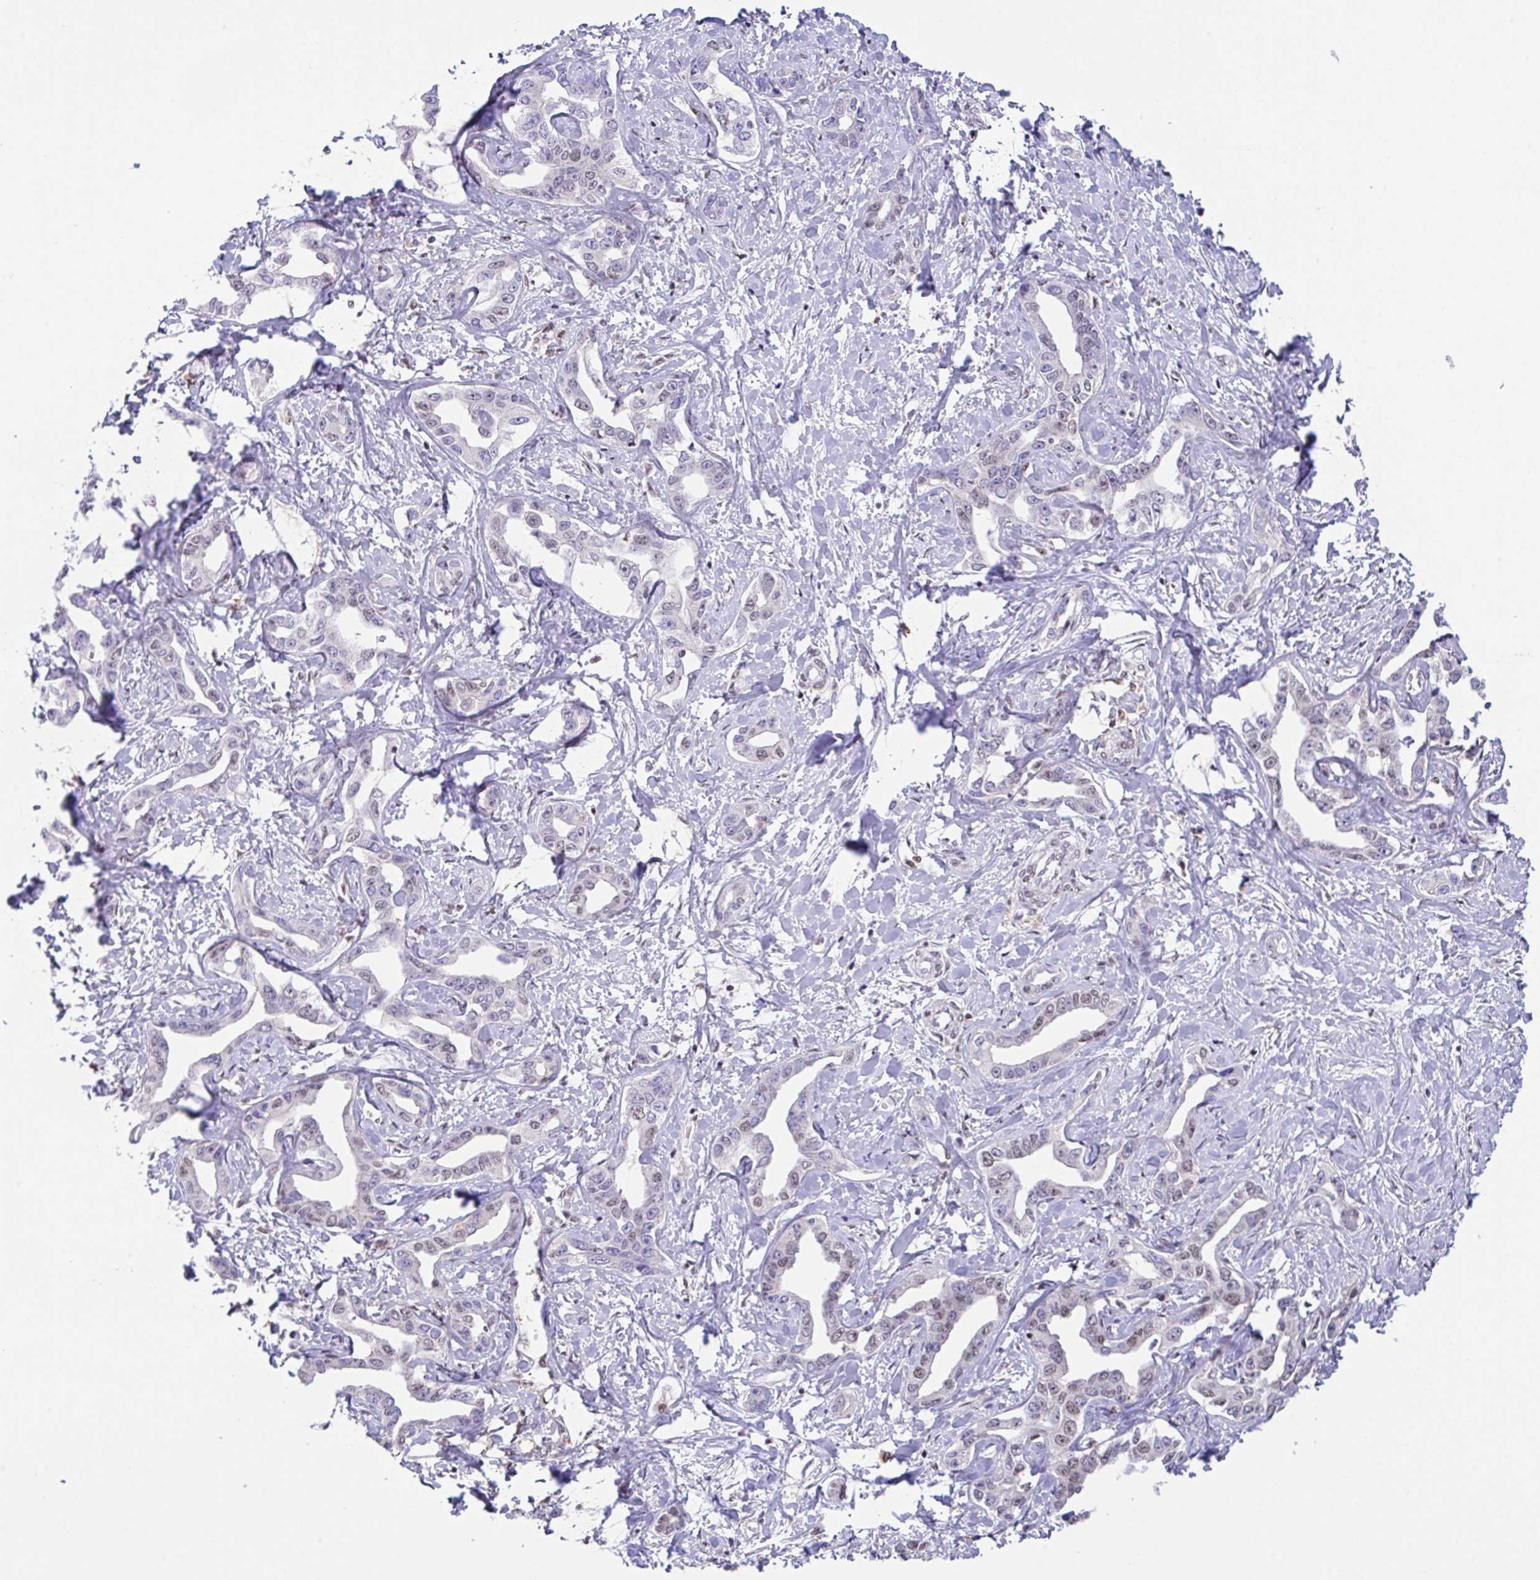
{"staining": {"intensity": "weak", "quantity": "<25%", "location": "nuclear"}, "tissue": "liver cancer", "cell_type": "Tumor cells", "image_type": "cancer", "snomed": [{"axis": "morphology", "description": "Cholangiocarcinoma"}, {"axis": "topography", "description": "Liver"}], "caption": "Immunohistochemical staining of liver cancer (cholangiocarcinoma) displays no significant expression in tumor cells.", "gene": "OR6K3", "patient": {"sex": "male", "age": 59}}